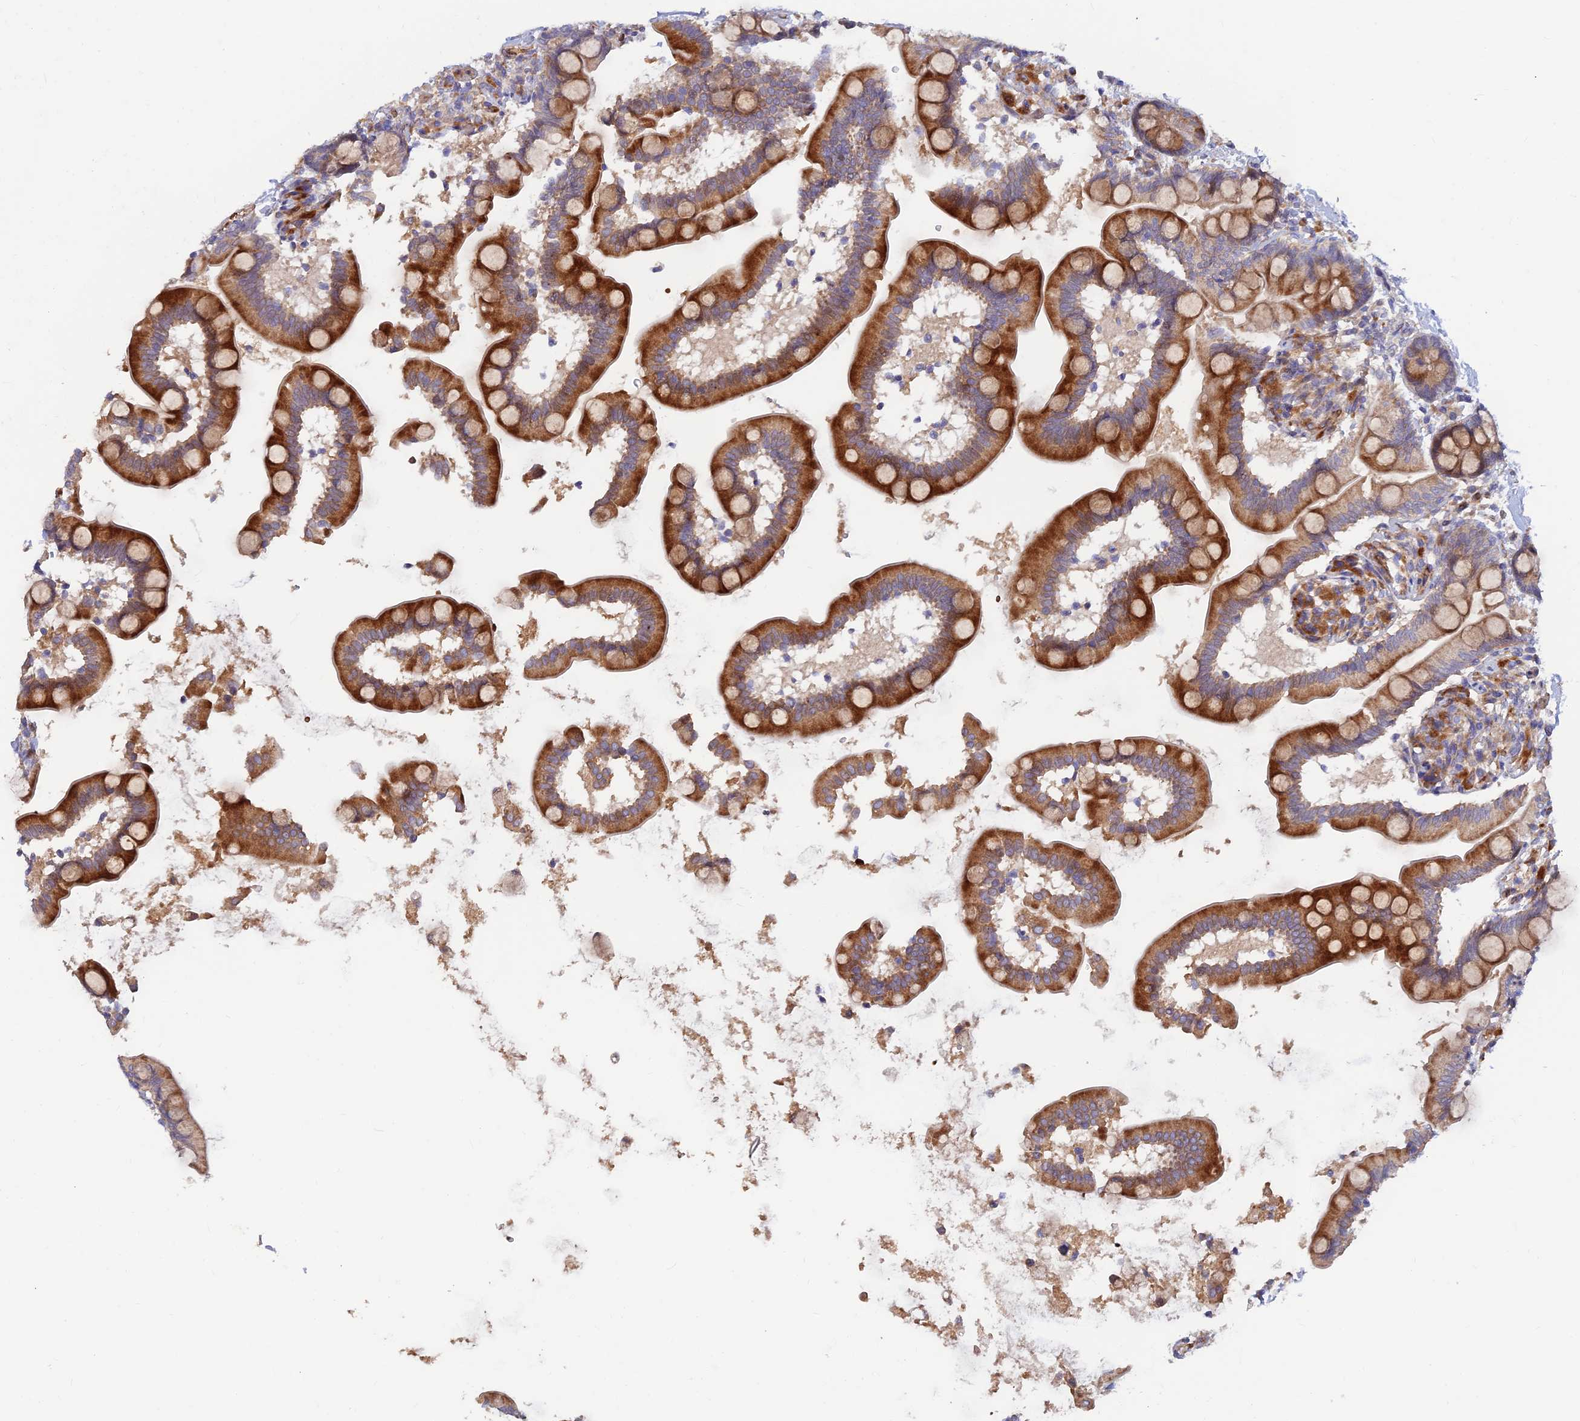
{"staining": {"intensity": "strong", "quantity": ">75%", "location": "cytoplasmic/membranous"}, "tissue": "small intestine", "cell_type": "Glandular cells", "image_type": "normal", "snomed": [{"axis": "morphology", "description": "Normal tissue, NOS"}, {"axis": "topography", "description": "Small intestine"}], "caption": "An image of small intestine stained for a protein demonstrates strong cytoplasmic/membranous brown staining in glandular cells. The staining is performed using DAB brown chromogen to label protein expression. The nuclei are counter-stained blue using hematoxylin.", "gene": "GMCL1", "patient": {"sex": "female", "age": 64}}